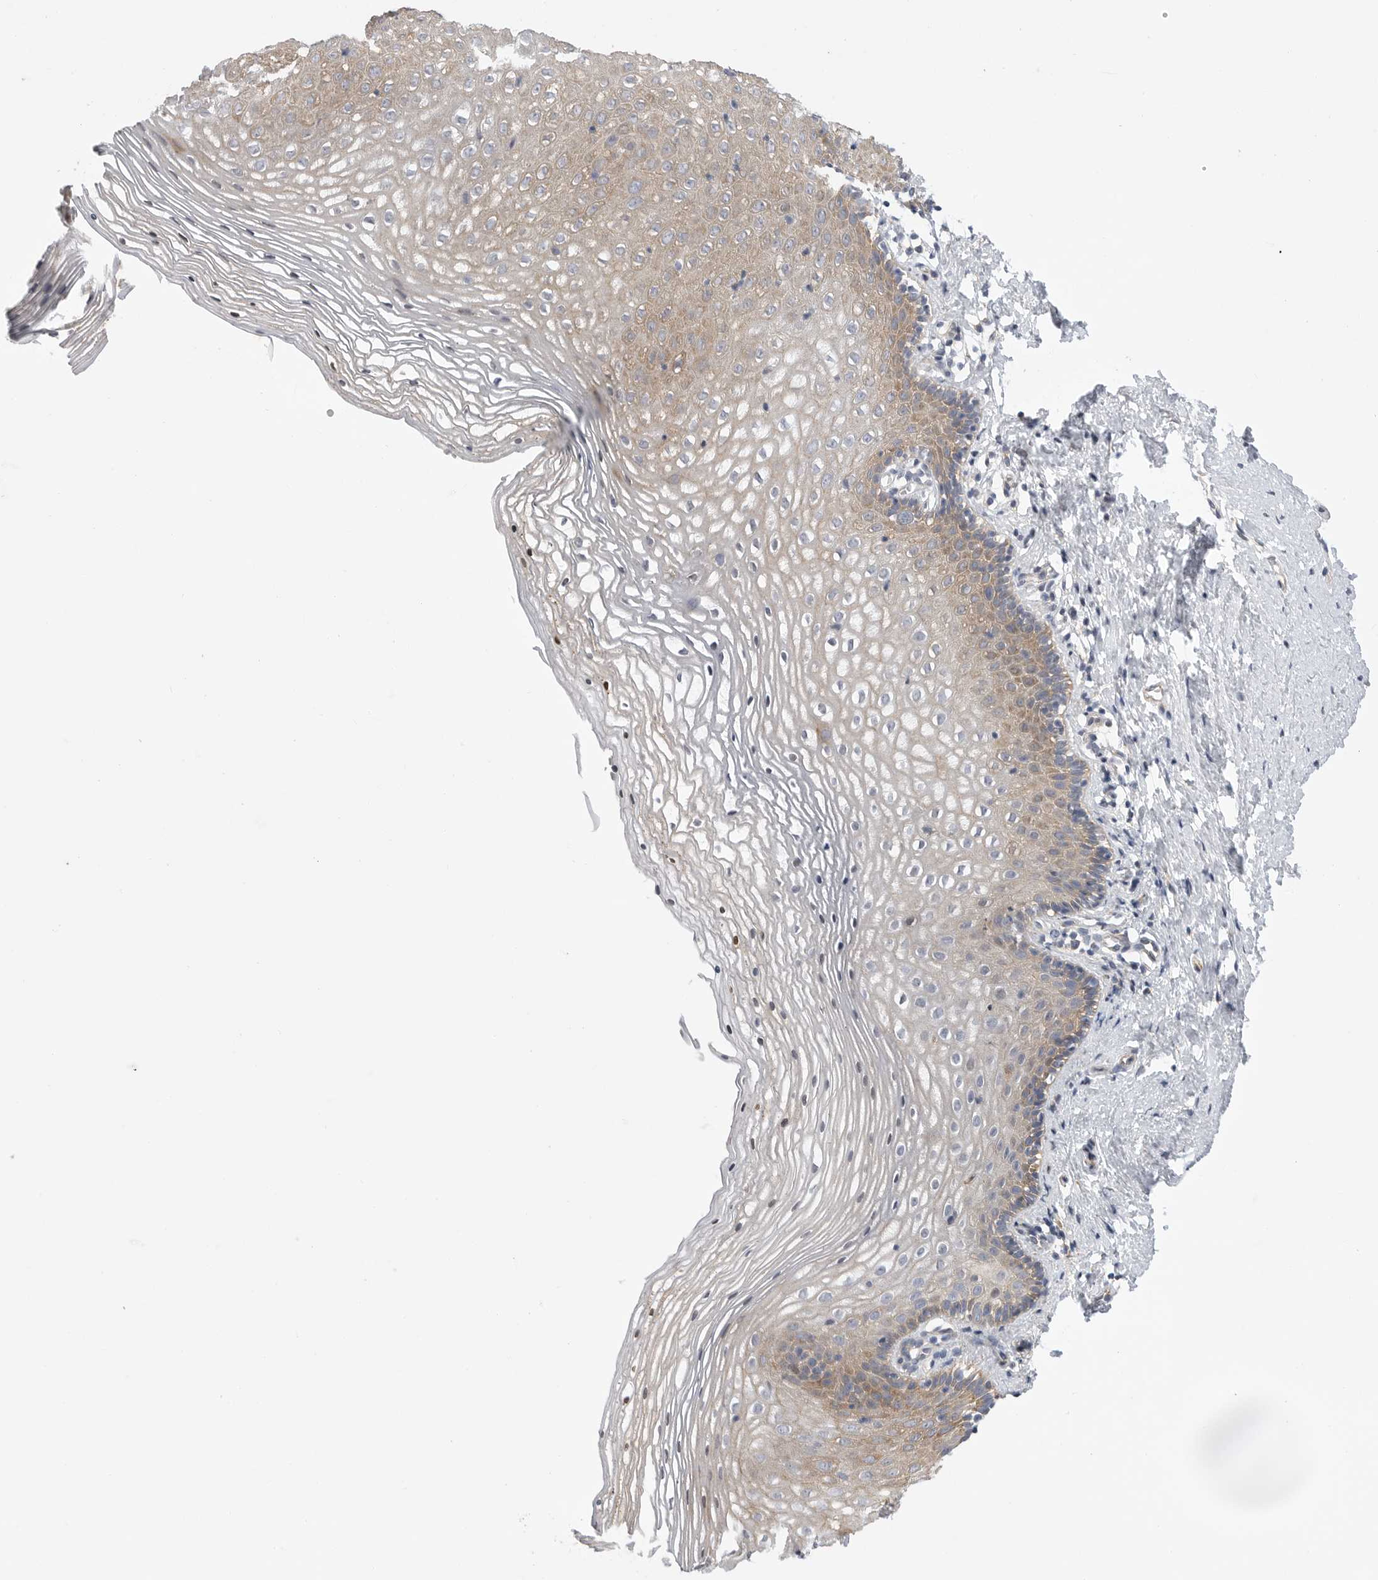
{"staining": {"intensity": "moderate", "quantity": ">75%", "location": "cytoplasmic/membranous"}, "tissue": "vagina", "cell_type": "Squamous epithelial cells", "image_type": "normal", "snomed": [{"axis": "morphology", "description": "Normal tissue, NOS"}, {"axis": "topography", "description": "Vagina"}], "caption": "IHC image of normal vagina: human vagina stained using immunohistochemistry (IHC) reveals medium levels of moderate protein expression localized specifically in the cytoplasmic/membranous of squamous epithelial cells, appearing as a cytoplasmic/membranous brown color.", "gene": "FBXO43", "patient": {"sex": "female", "age": 32}}